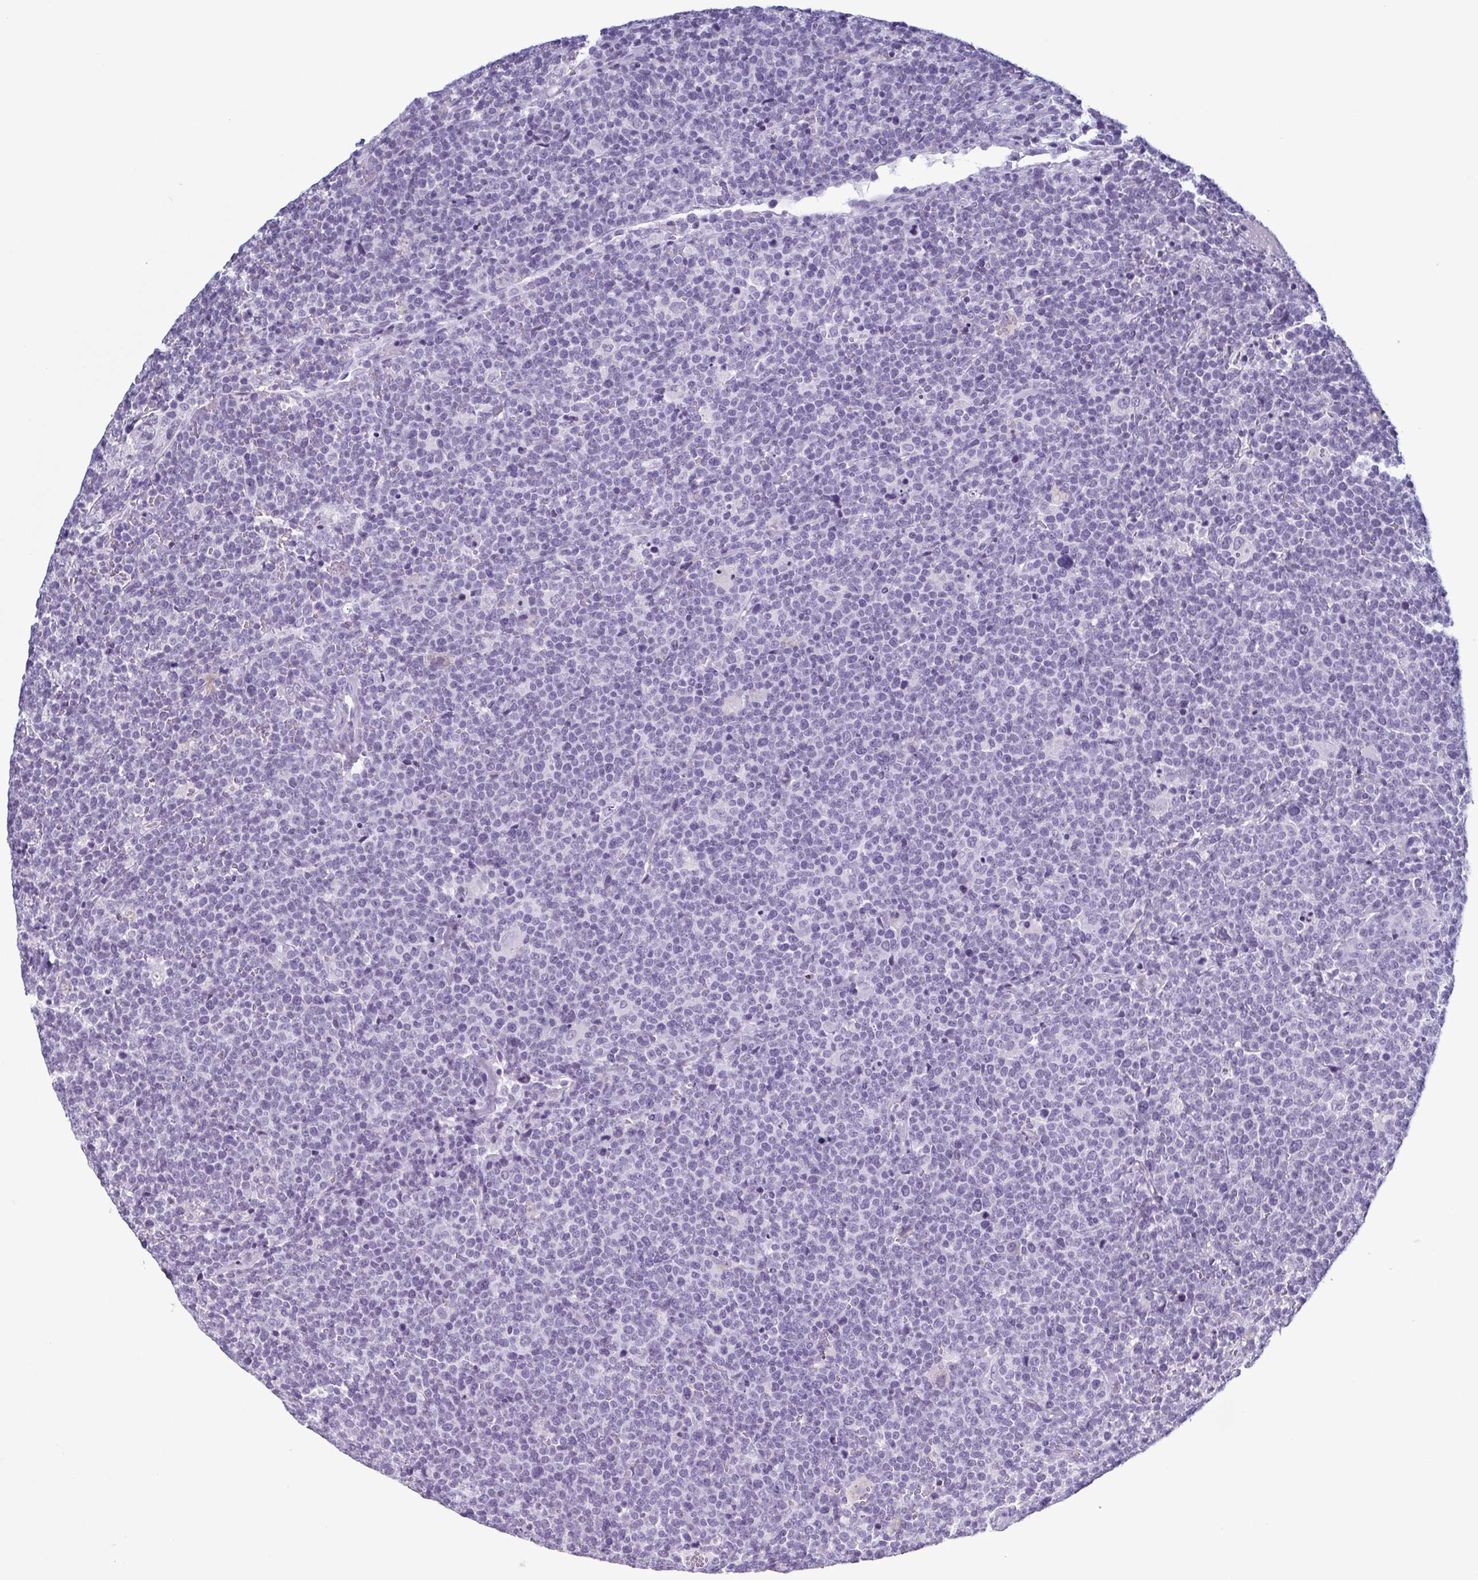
{"staining": {"intensity": "negative", "quantity": "none", "location": "none"}, "tissue": "lymphoma", "cell_type": "Tumor cells", "image_type": "cancer", "snomed": [{"axis": "morphology", "description": "Malignant lymphoma, non-Hodgkin's type, High grade"}, {"axis": "topography", "description": "Lymph node"}], "caption": "Tumor cells show no significant protein expression in lymphoma.", "gene": "KRT10", "patient": {"sex": "male", "age": 61}}